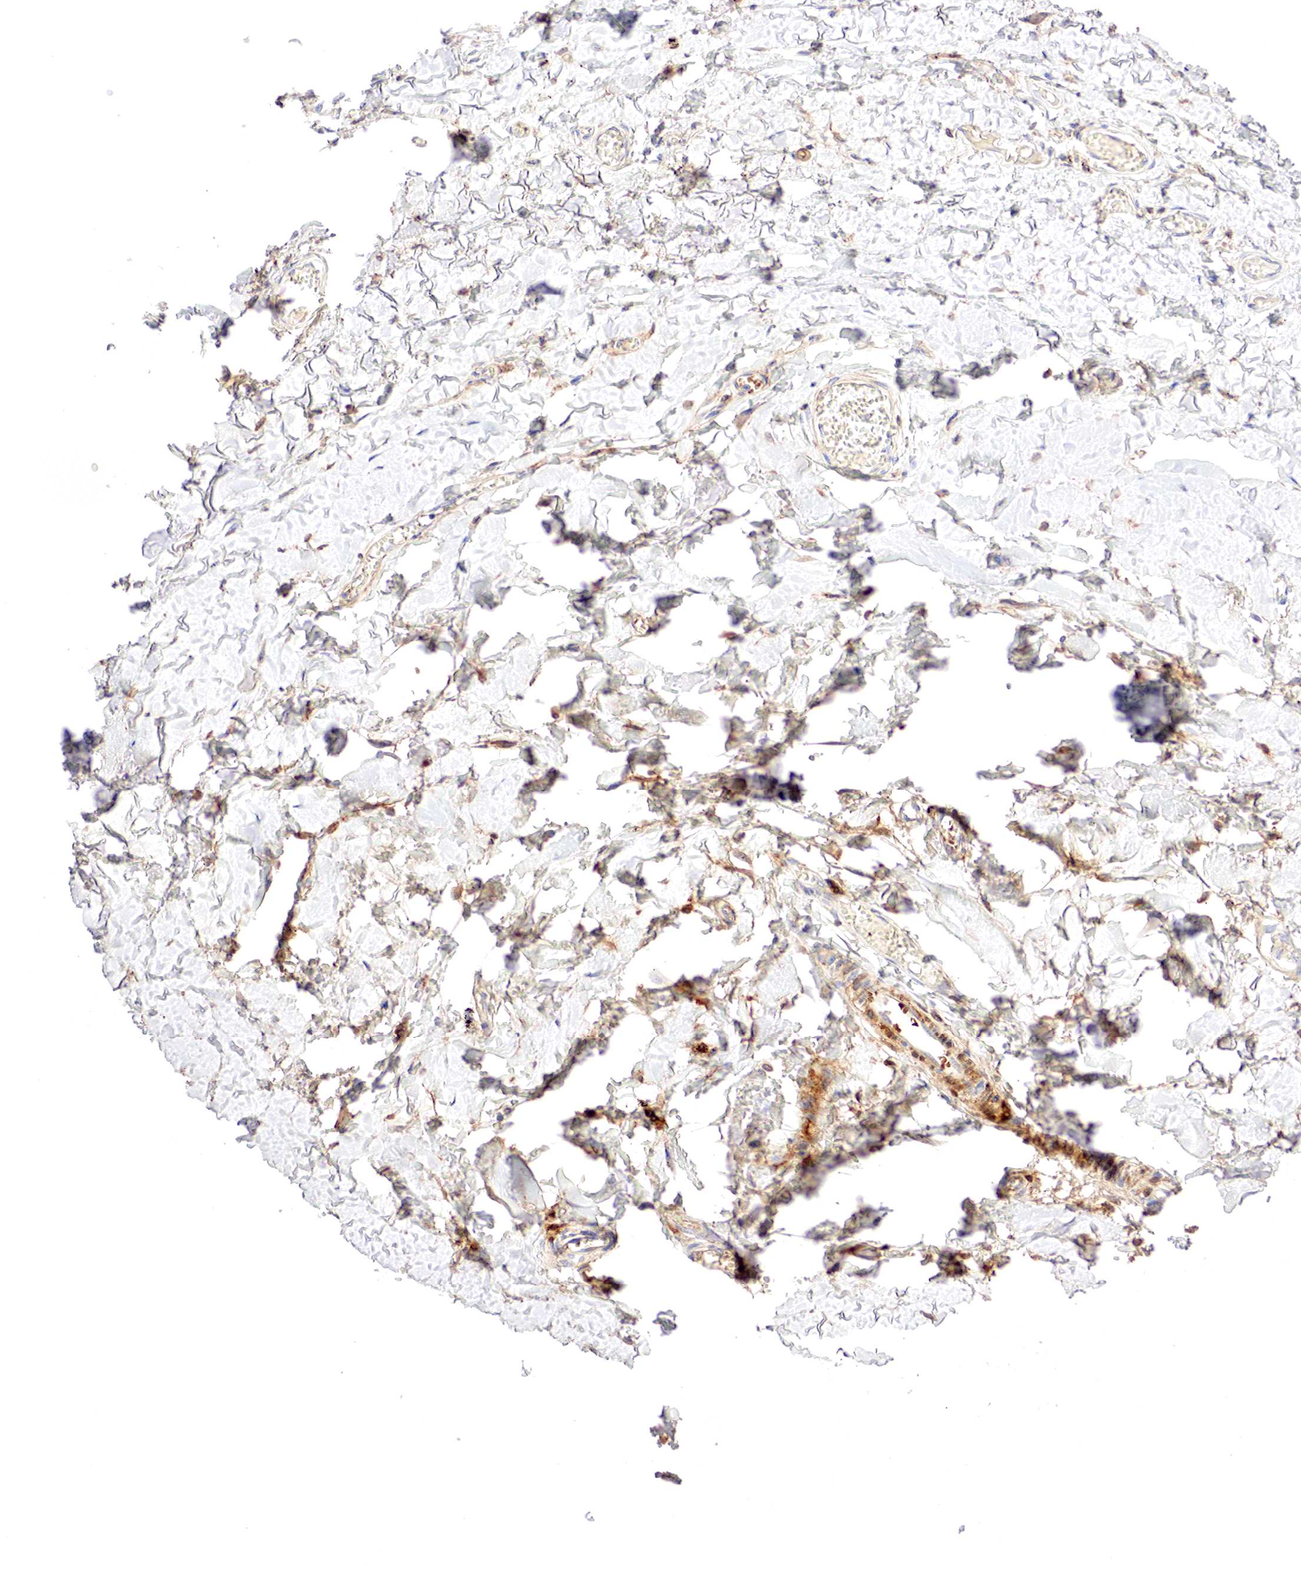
{"staining": {"intensity": "negative", "quantity": "none", "location": "none"}, "tissue": "adipose tissue", "cell_type": "Adipocytes", "image_type": "normal", "snomed": [{"axis": "morphology", "description": "Normal tissue, NOS"}, {"axis": "morphology", "description": "Sarcoma, NOS"}, {"axis": "topography", "description": "Skin"}, {"axis": "topography", "description": "Soft tissue"}], "caption": "There is no significant positivity in adipocytes of adipose tissue. (DAB IHC, high magnification).", "gene": "GATA1", "patient": {"sex": "female", "age": 51}}